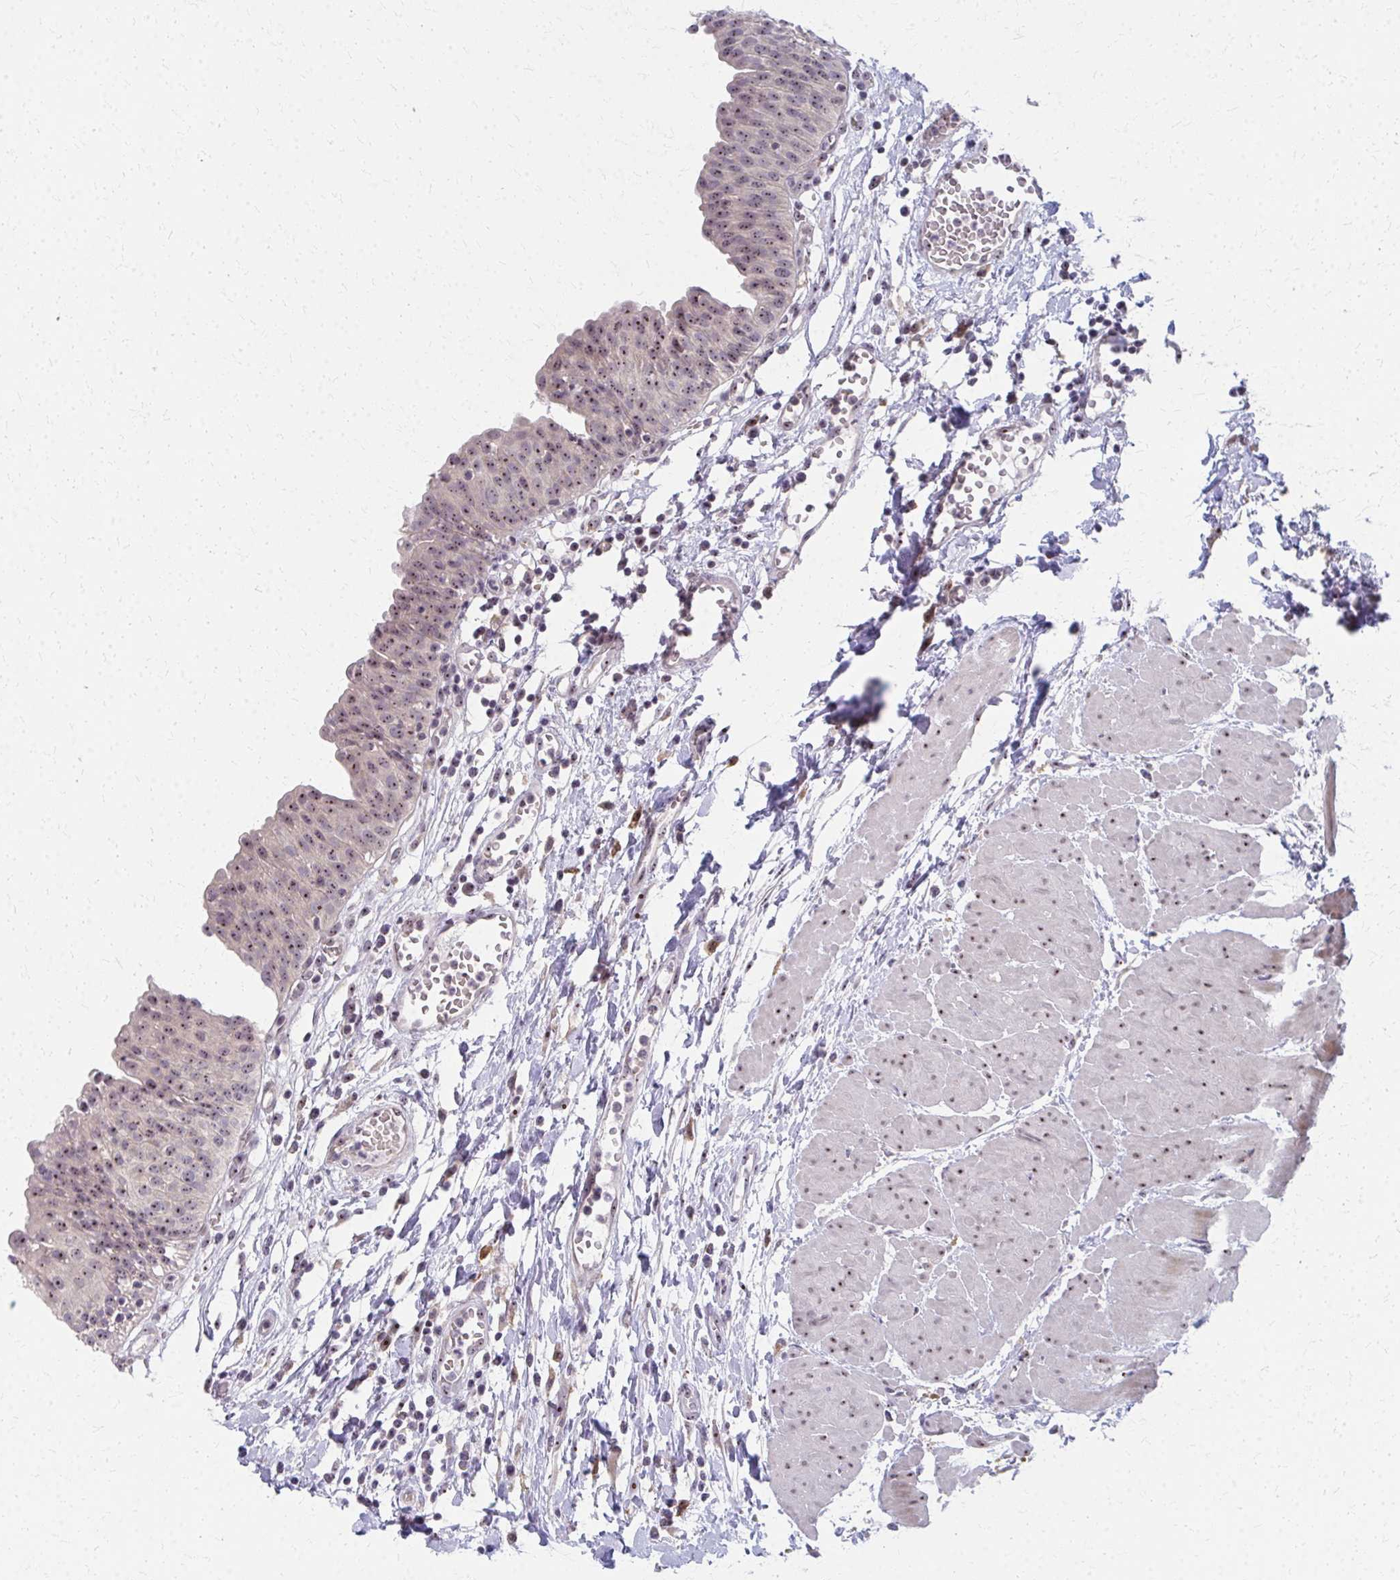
{"staining": {"intensity": "weak", "quantity": "25%-75%", "location": "nuclear"}, "tissue": "urinary bladder", "cell_type": "Urothelial cells", "image_type": "normal", "snomed": [{"axis": "morphology", "description": "Normal tissue, NOS"}, {"axis": "topography", "description": "Urinary bladder"}], "caption": "Unremarkable urinary bladder exhibits weak nuclear staining in about 25%-75% of urothelial cells, visualized by immunohistochemistry. The staining is performed using DAB (3,3'-diaminobenzidine) brown chromogen to label protein expression. The nuclei are counter-stained blue using hematoxylin.", "gene": "NUDT16", "patient": {"sex": "male", "age": 64}}